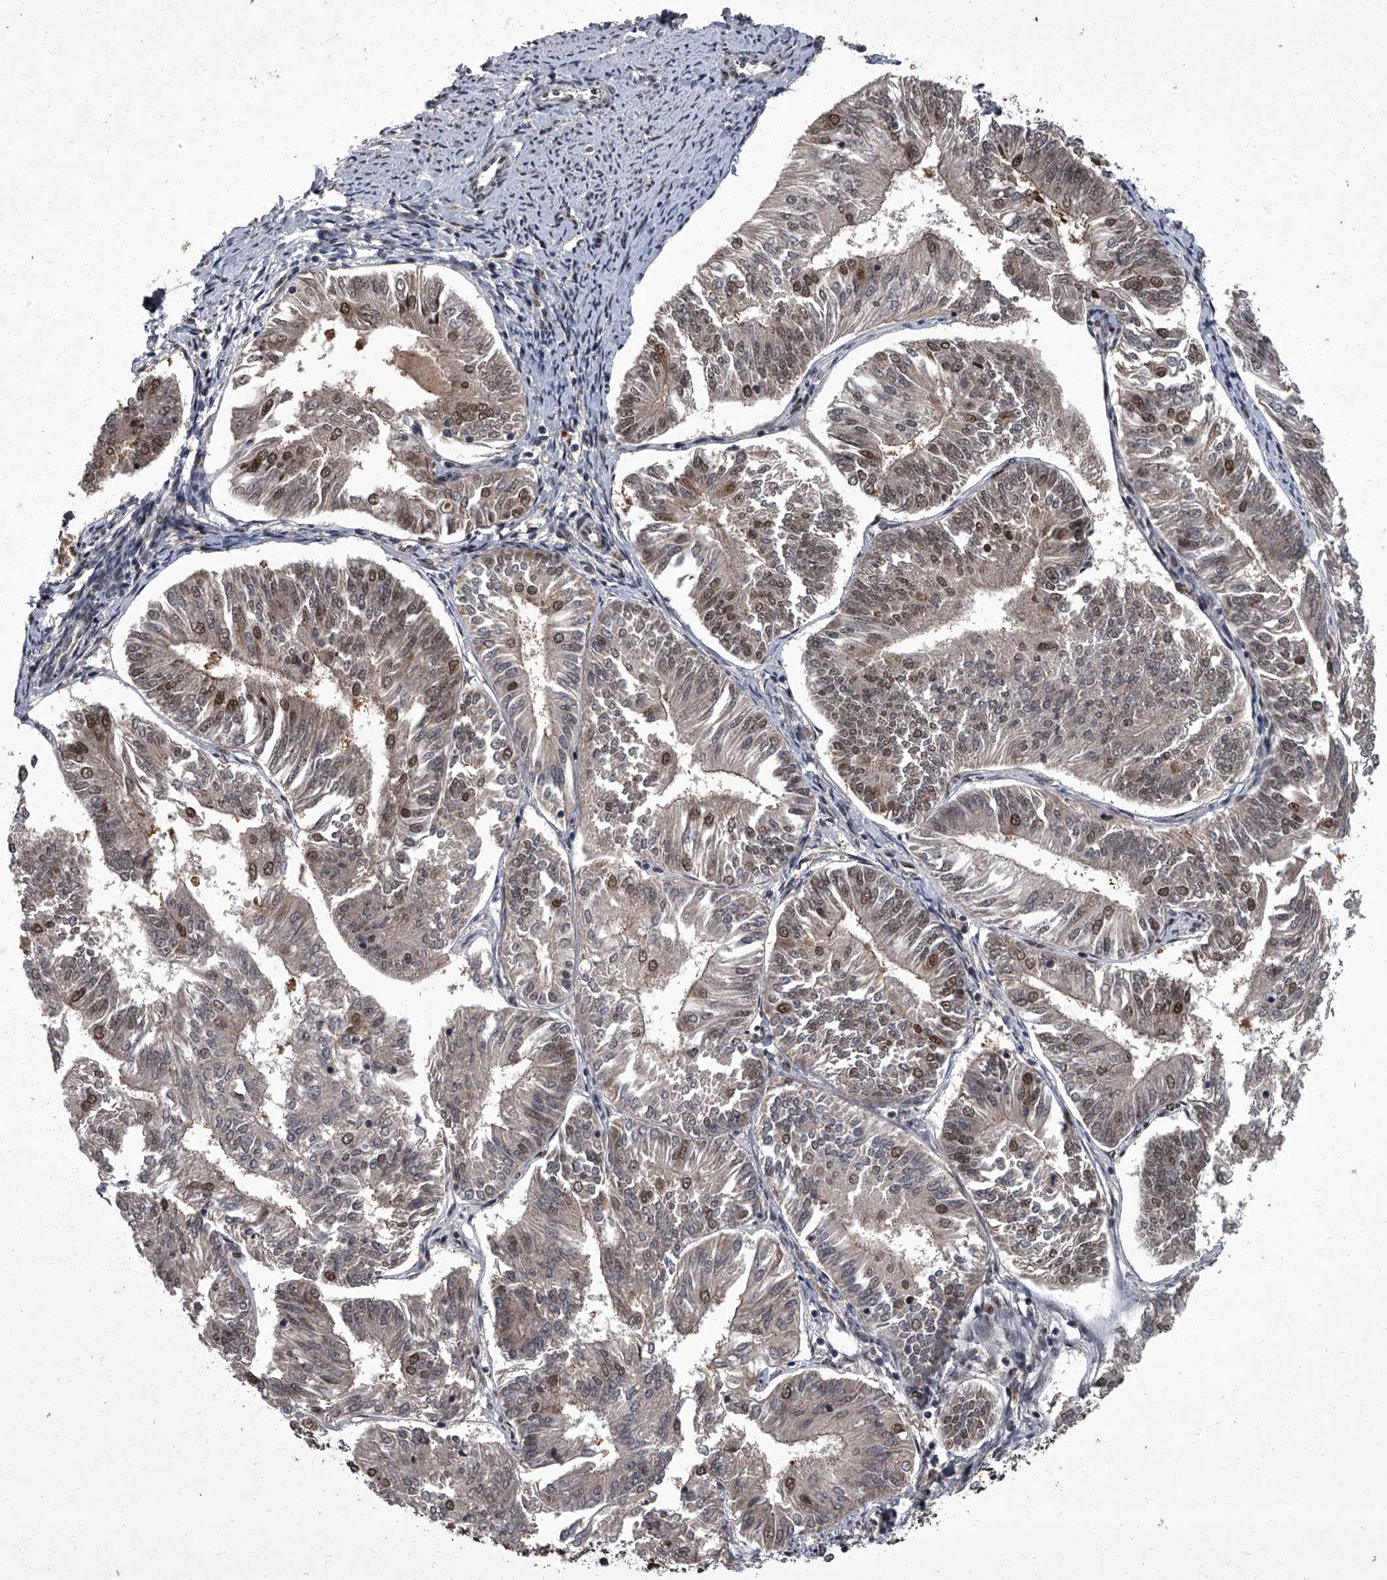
{"staining": {"intensity": "moderate", "quantity": "<25%", "location": "nuclear"}, "tissue": "endometrial cancer", "cell_type": "Tumor cells", "image_type": "cancer", "snomed": [{"axis": "morphology", "description": "Adenocarcinoma, NOS"}, {"axis": "topography", "description": "Endometrium"}], "caption": "IHC staining of adenocarcinoma (endometrial), which displays low levels of moderate nuclear expression in about <25% of tumor cells indicating moderate nuclear protein expression. The staining was performed using DAB (brown) for protein detection and nuclei were counterstained in hematoxylin (blue).", "gene": "ZNF518B", "patient": {"sex": "female", "age": 58}}